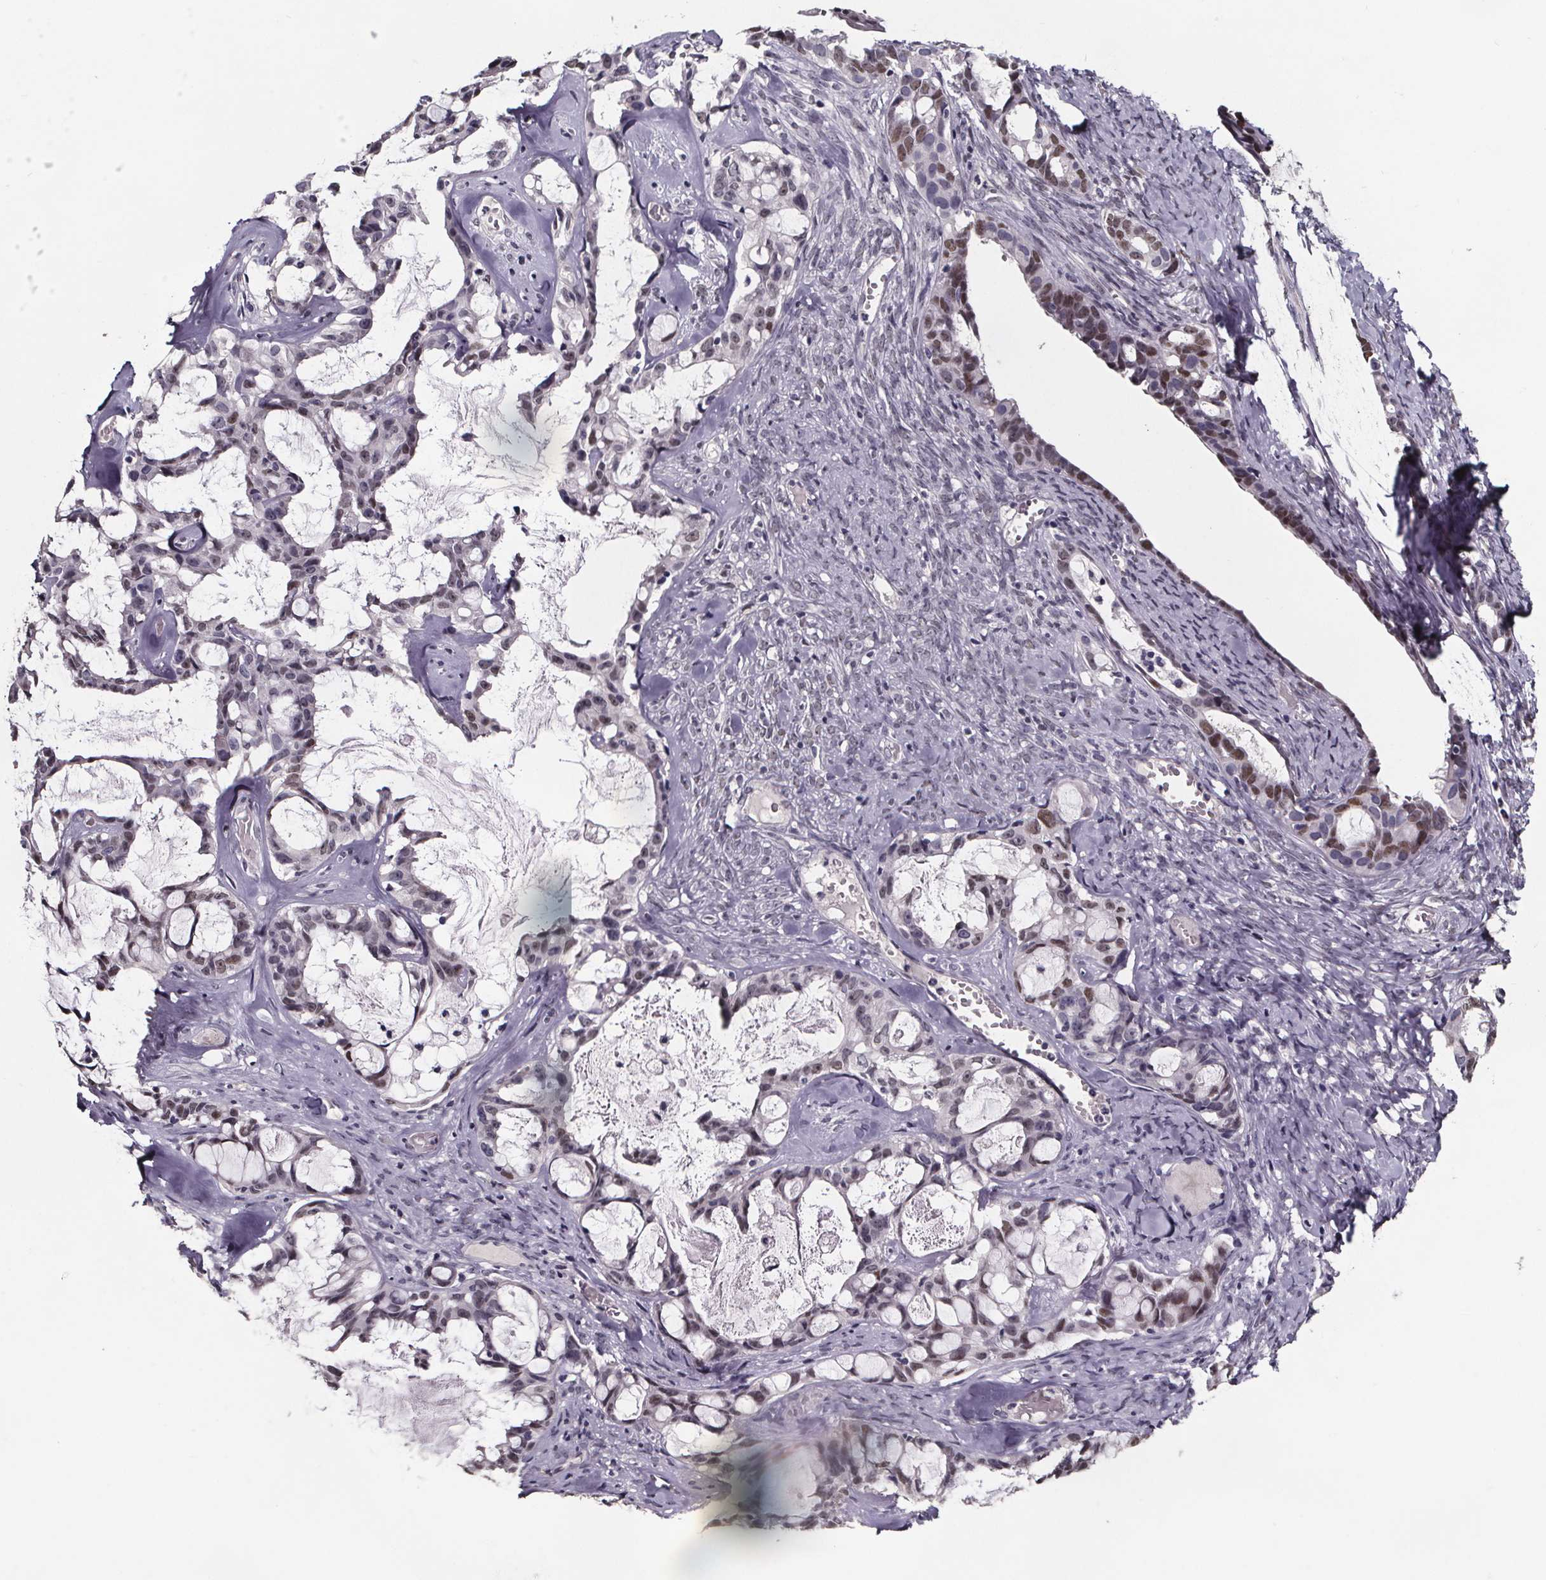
{"staining": {"intensity": "moderate", "quantity": "25%-75%", "location": "nuclear"}, "tissue": "ovarian cancer", "cell_type": "Tumor cells", "image_type": "cancer", "snomed": [{"axis": "morphology", "description": "Cystadenocarcinoma, serous, NOS"}, {"axis": "topography", "description": "Ovary"}], "caption": "DAB (3,3'-diaminobenzidine) immunohistochemical staining of human serous cystadenocarcinoma (ovarian) shows moderate nuclear protein positivity in approximately 25%-75% of tumor cells.", "gene": "AR", "patient": {"sex": "female", "age": 69}}